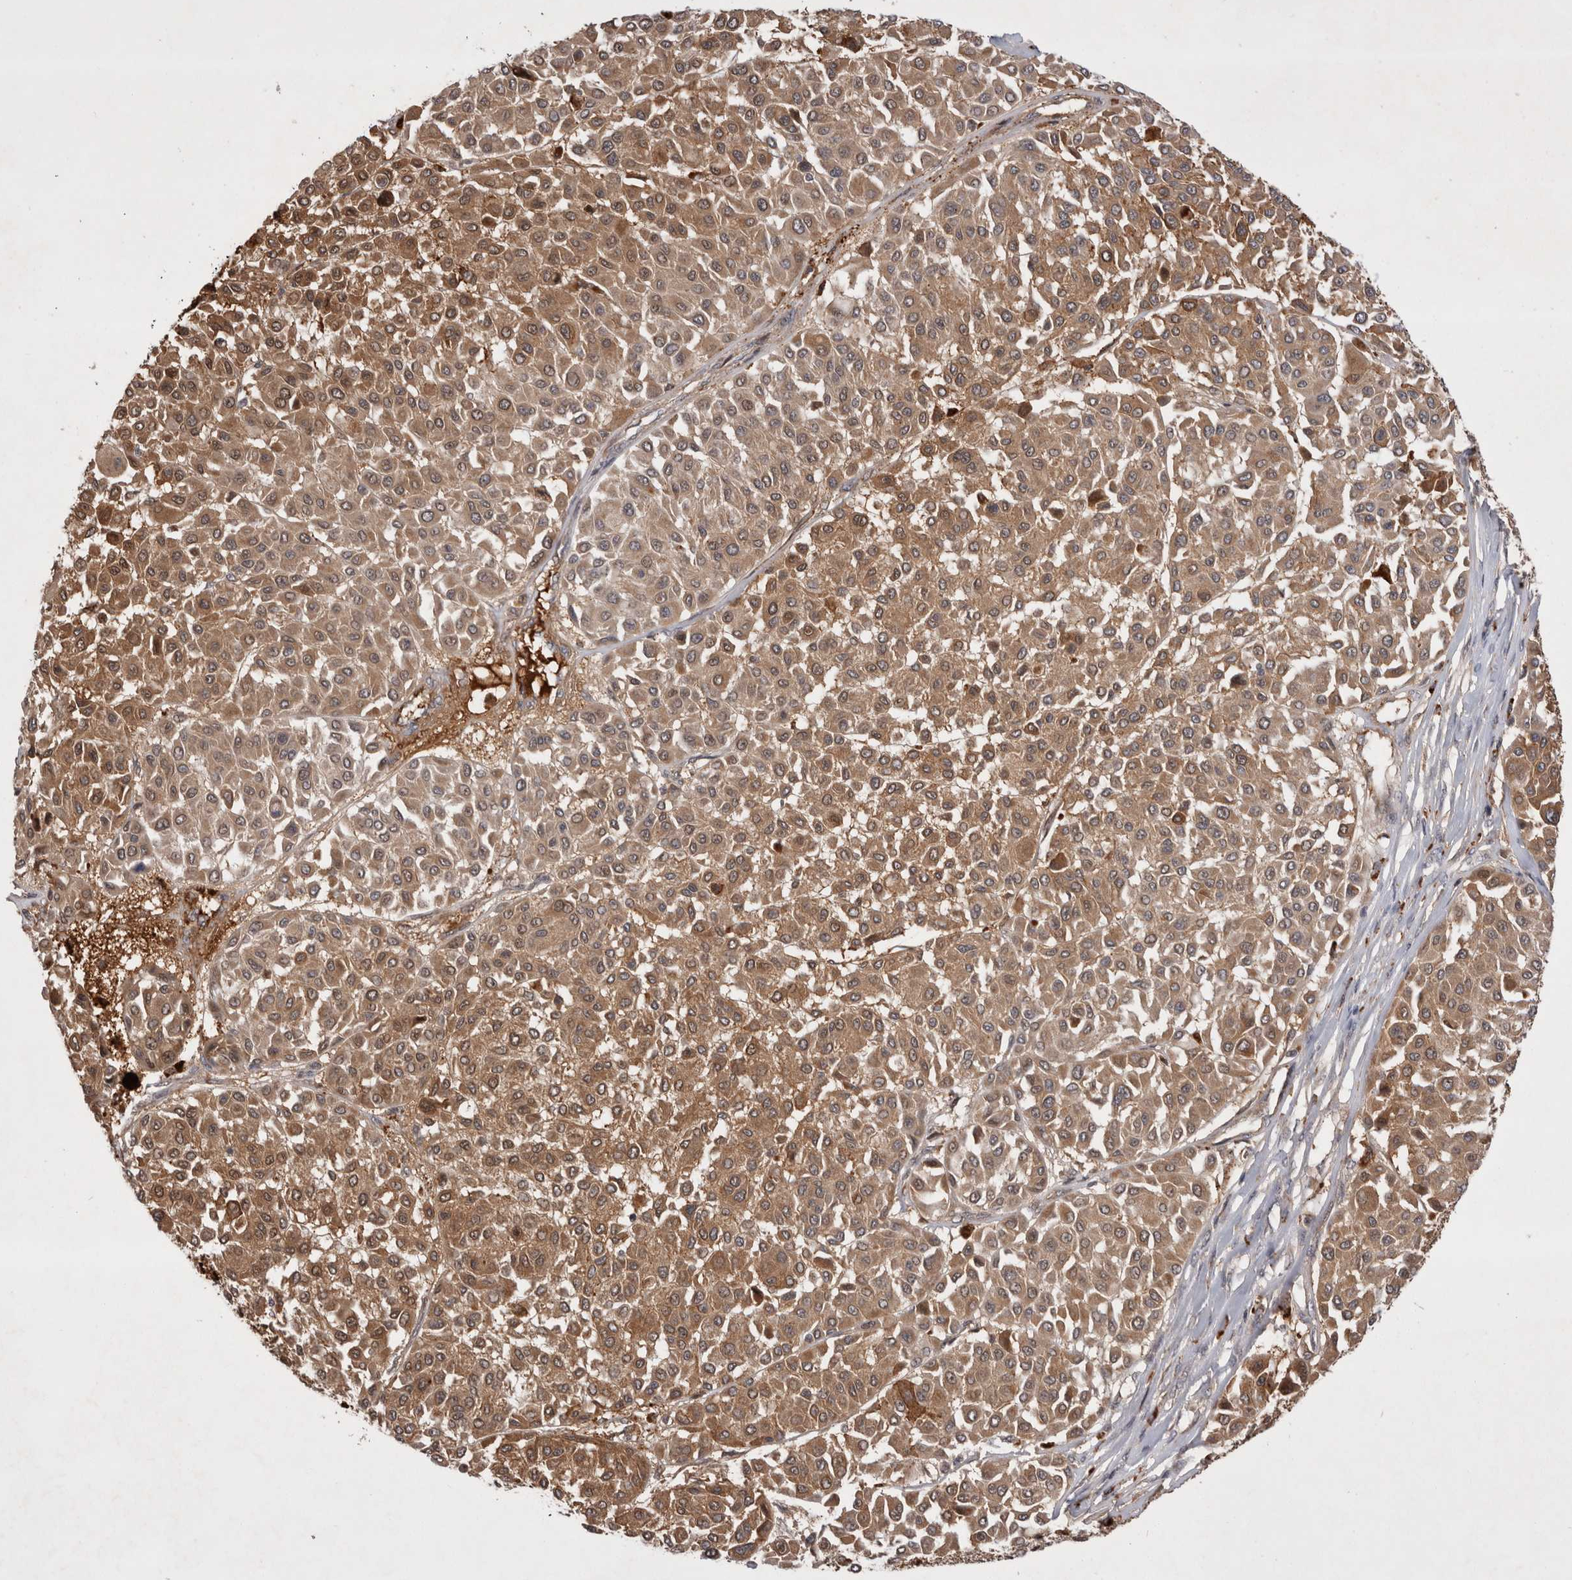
{"staining": {"intensity": "moderate", "quantity": ">75%", "location": "cytoplasmic/membranous"}, "tissue": "melanoma", "cell_type": "Tumor cells", "image_type": "cancer", "snomed": [{"axis": "morphology", "description": "Malignant melanoma, Metastatic site"}, {"axis": "topography", "description": "Soft tissue"}], "caption": "The immunohistochemical stain shows moderate cytoplasmic/membranous staining in tumor cells of malignant melanoma (metastatic site) tissue.", "gene": "MRPL37", "patient": {"sex": "male", "age": 41}}